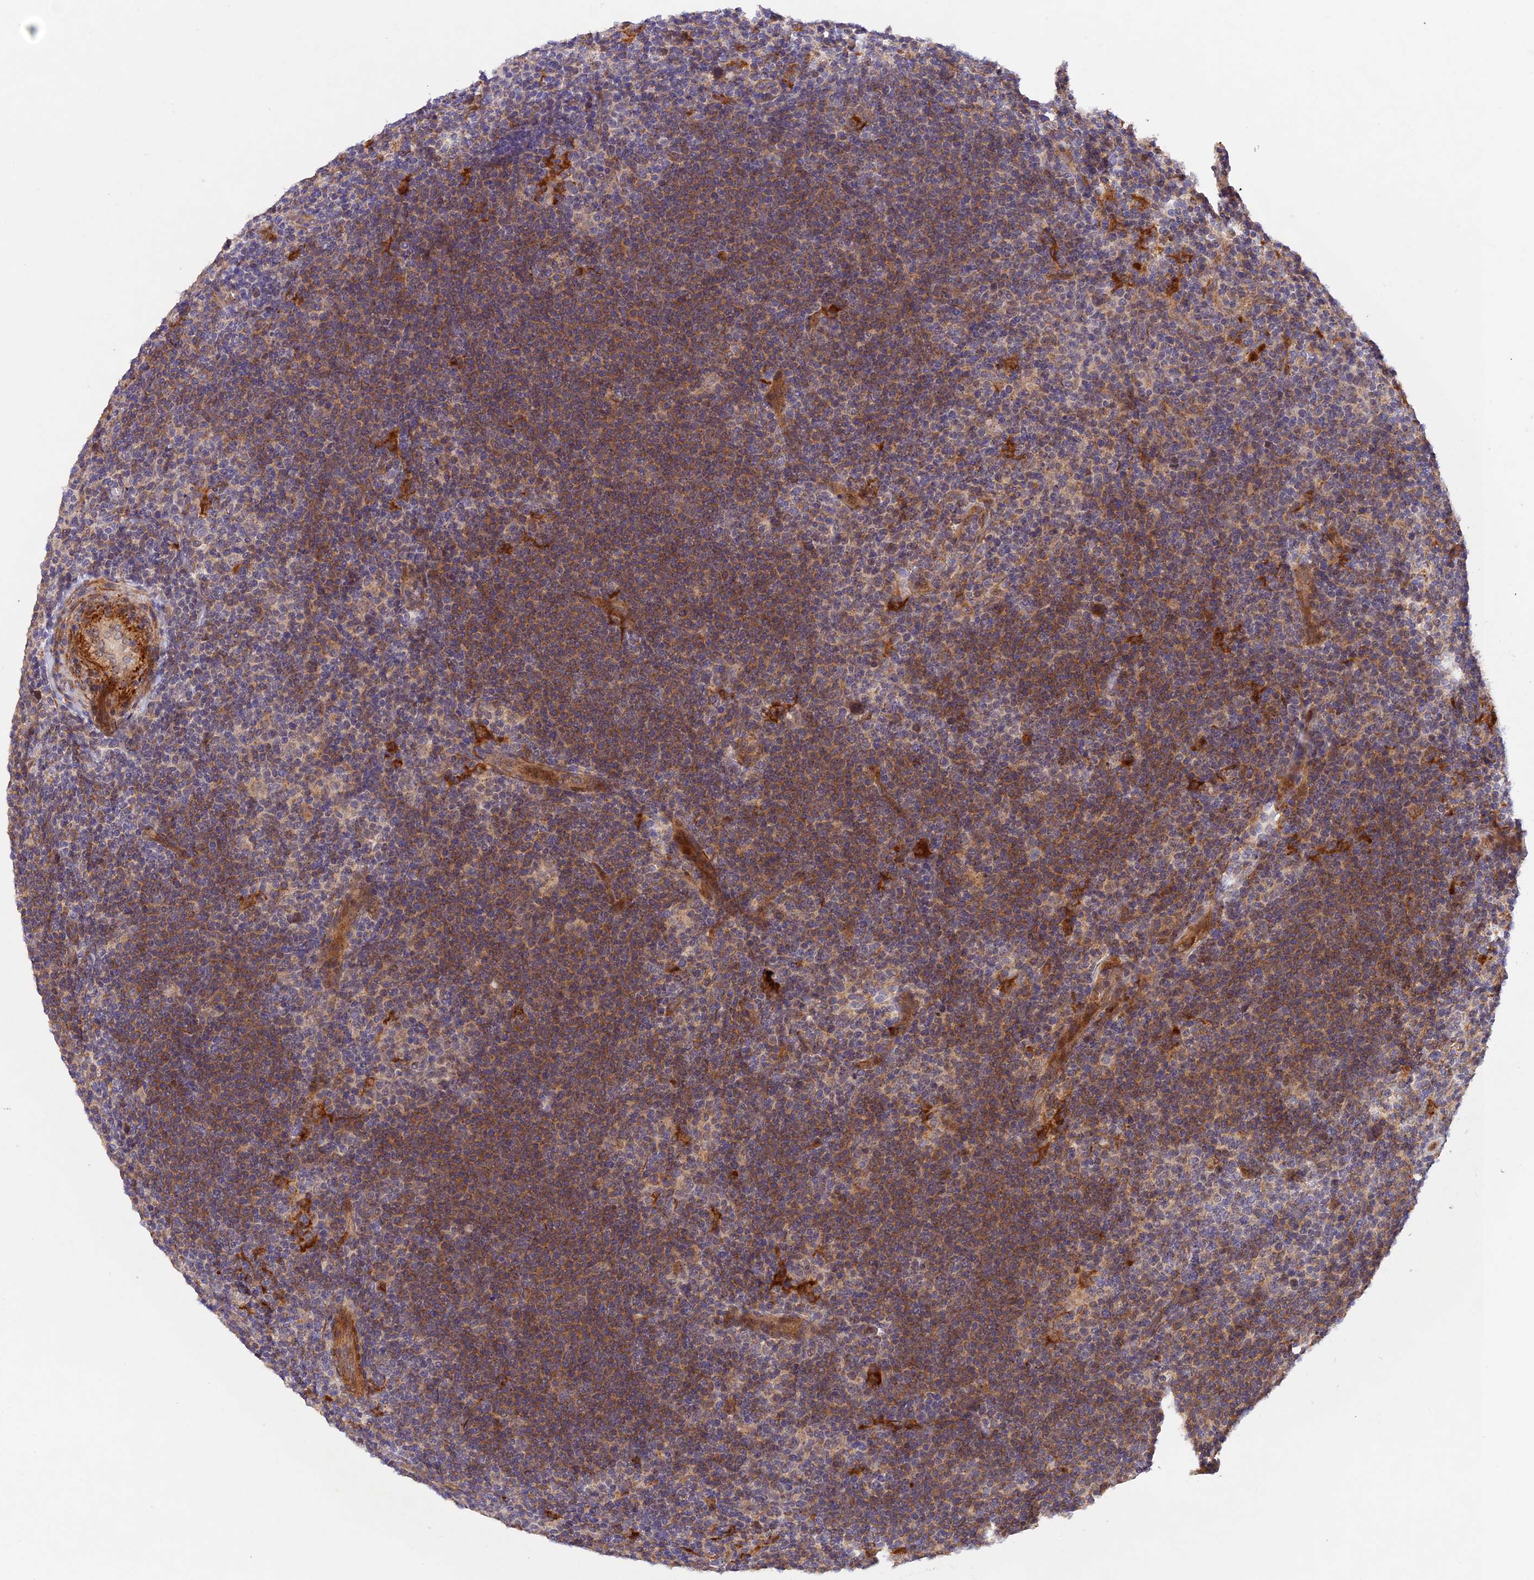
{"staining": {"intensity": "negative", "quantity": "none", "location": "none"}, "tissue": "lymphoma", "cell_type": "Tumor cells", "image_type": "cancer", "snomed": [{"axis": "morphology", "description": "Hodgkin's disease, NOS"}, {"axis": "topography", "description": "Lymph node"}], "caption": "A histopathology image of human lymphoma is negative for staining in tumor cells. Brightfield microscopy of IHC stained with DAB (3,3'-diaminobenzidine) (brown) and hematoxylin (blue), captured at high magnification.", "gene": "WDFY4", "patient": {"sex": "female", "age": 57}}